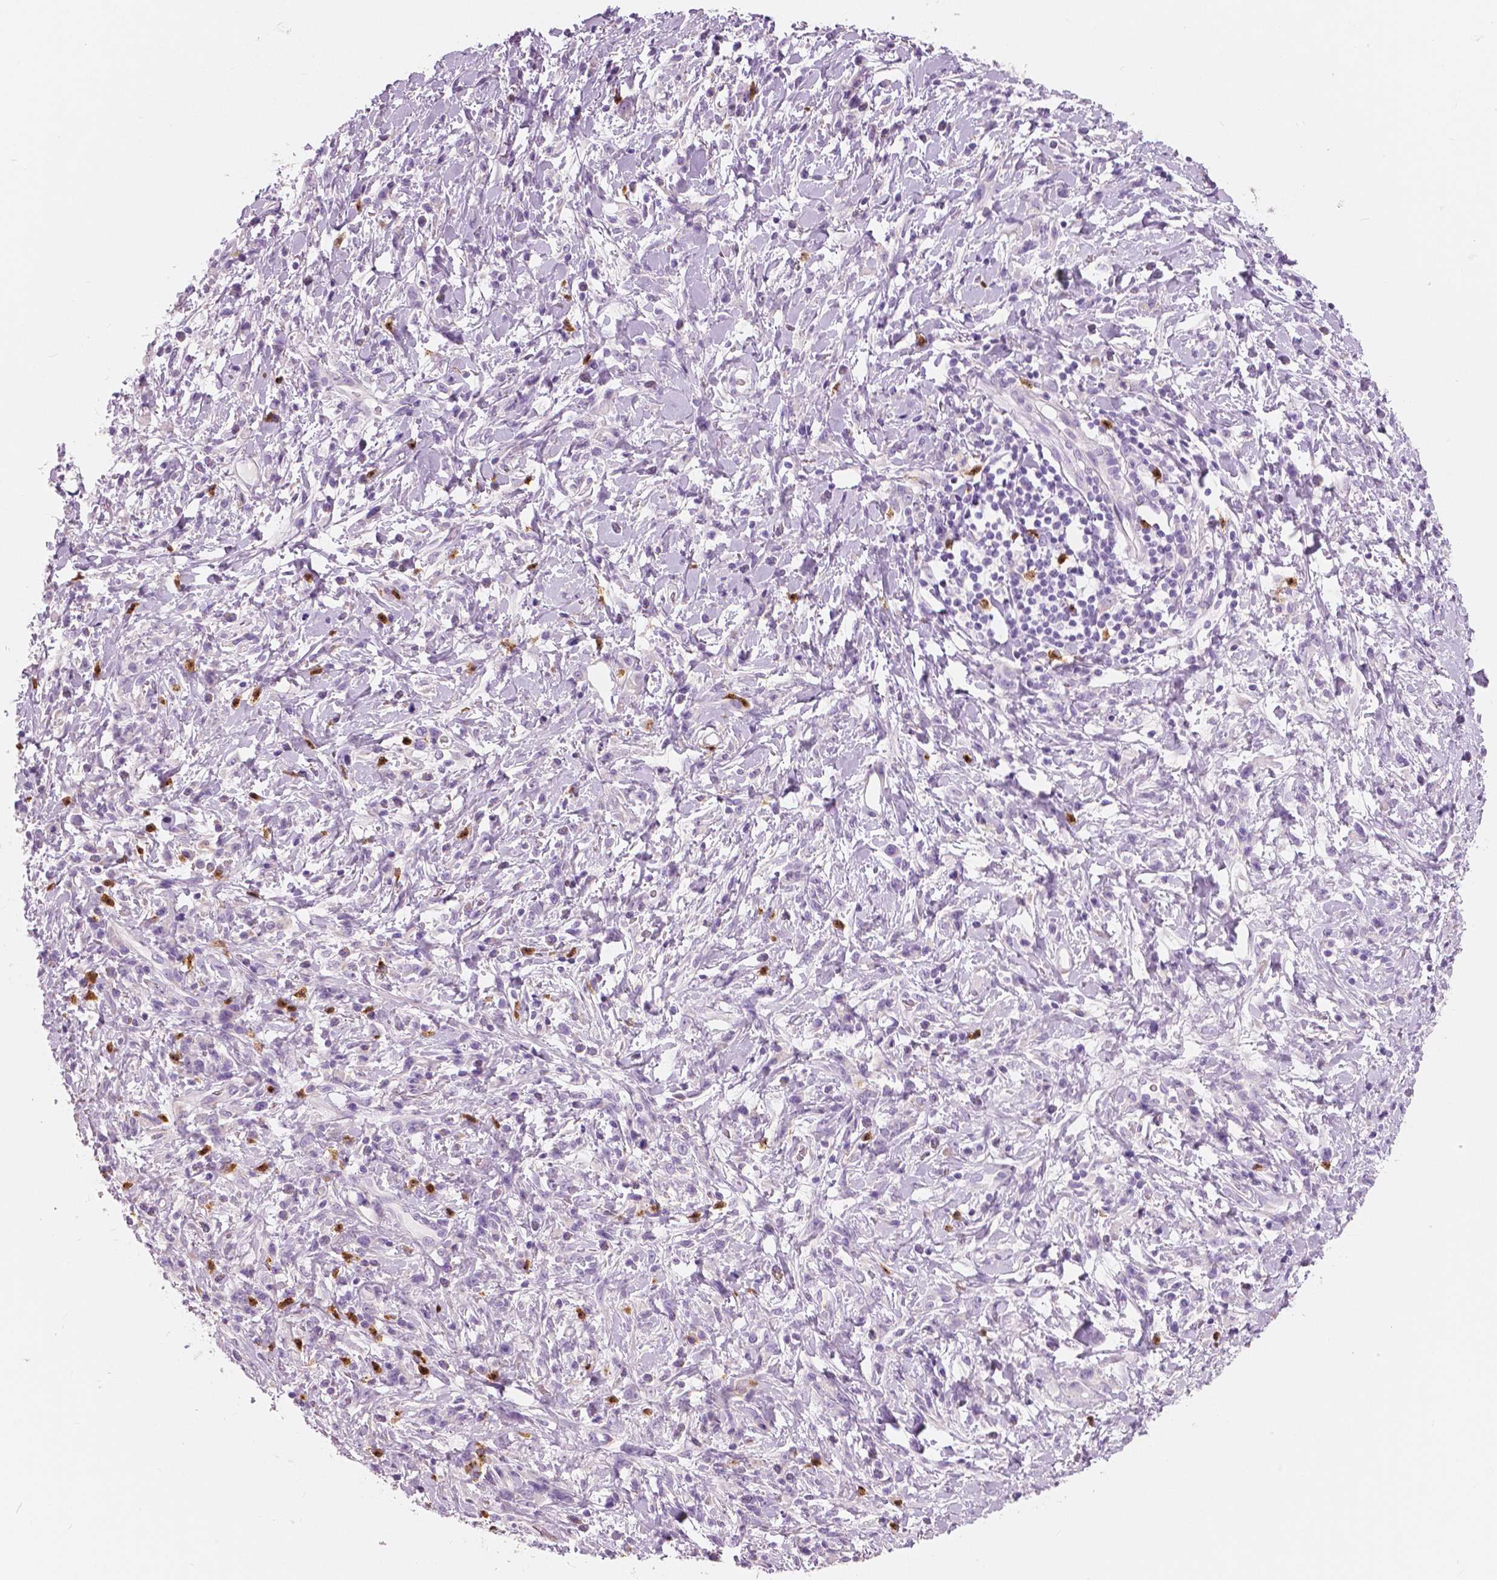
{"staining": {"intensity": "negative", "quantity": "none", "location": "none"}, "tissue": "stomach cancer", "cell_type": "Tumor cells", "image_type": "cancer", "snomed": [{"axis": "morphology", "description": "Adenocarcinoma, NOS"}, {"axis": "topography", "description": "Stomach"}], "caption": "An immunohistochemistry (IHC) photomicrograph of adenocarcinoma (stomach) is shown. There is no staining in tumor cells of adenocarcinoma (stomach).", "gene": "CXCR2", "patient": {"sex": "female", "age": 84}}